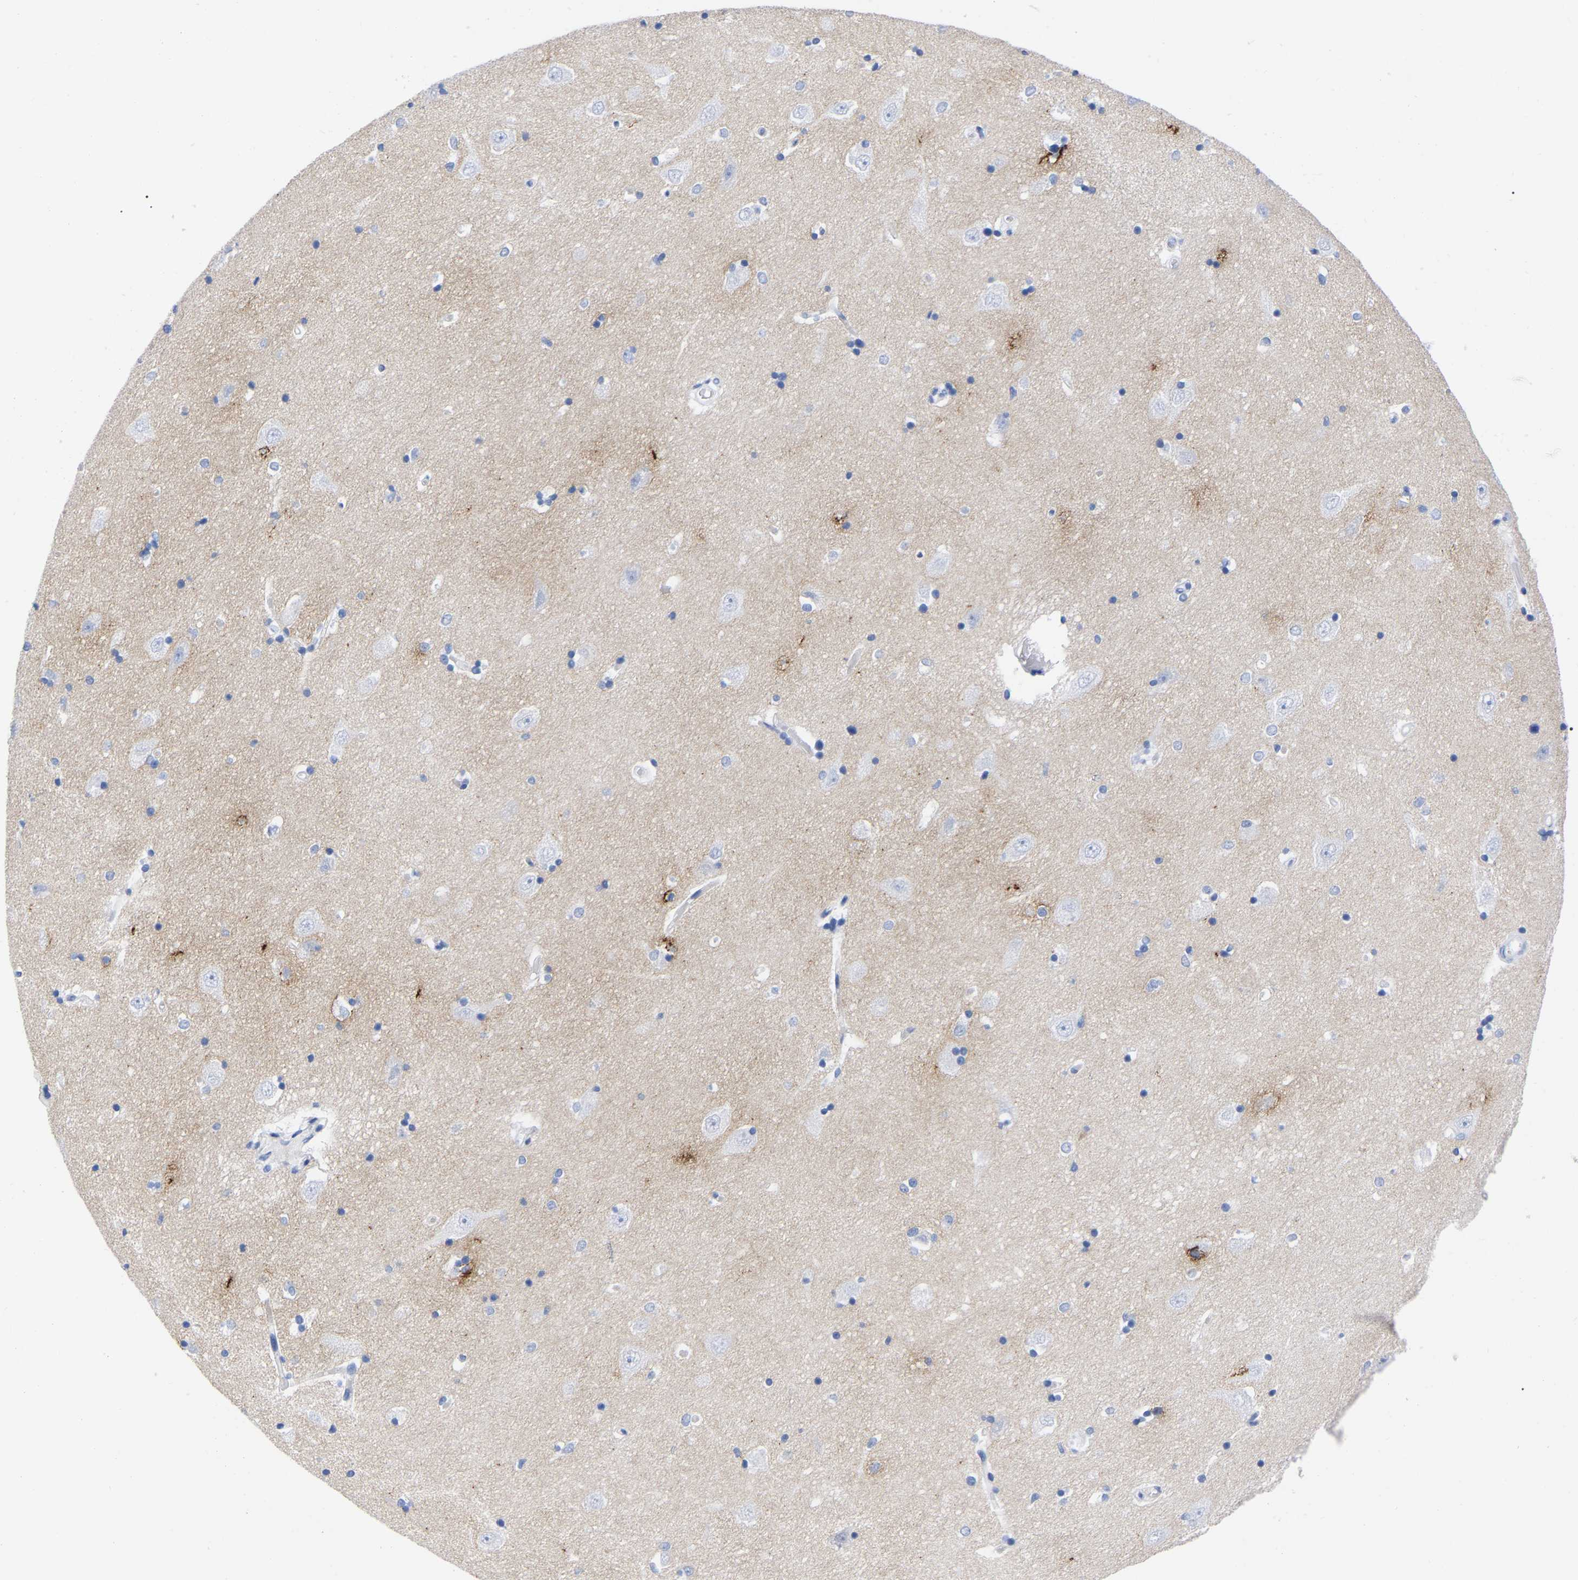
{"staining": {"intensity": "negative", "quantity": "none", "location": "none"}, "tissue": "hippocampus", "cell_type": "Glial cells", "image_type": "normal", "snomed": [{"axis": "morphology", "description": "Normal tissue, NOS"}, {"axis": "topography", "description": "Hippocampus"}], "caption": "Photomicrograph shows no significant protein positivity in glial cells of normal hippocampus.", "gene": "HAPLN1", "patient": {"sex": "male", "age": 45}}